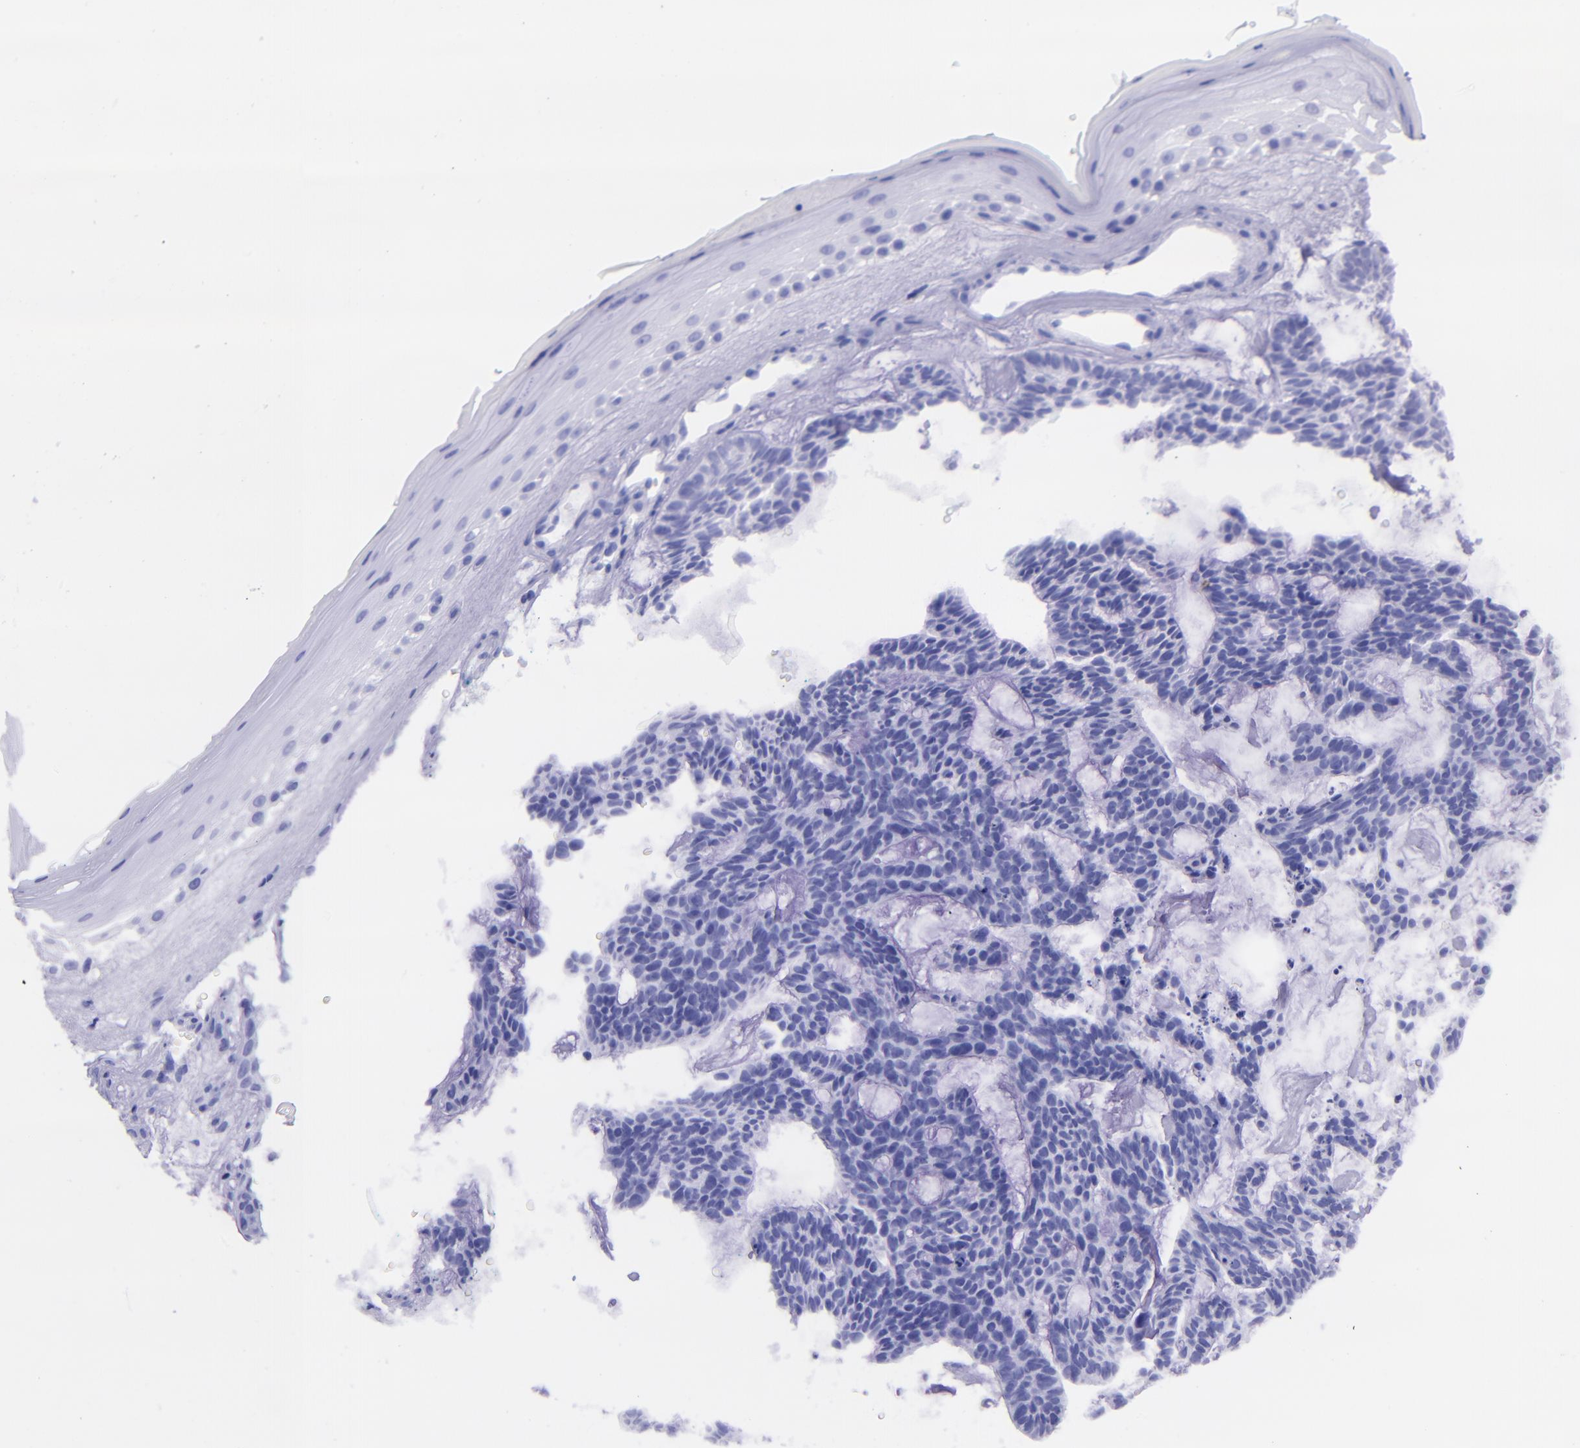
{"staining": {"intensity": "negative", "quantity": "none", "location": "none"}, "tissue": "skin cancer", "cell_type": "Tumor cells", "image_type": "cancer", "snomed": [{"axis": "morphology", "description": "Basal cell carcinoma"}, {"axis": "topography", "description": "Skin"}], "caption": "DAB (3,3'-diaminobenzidine) immunohistochemical staining of skin basal cell carcinoma reveals no significant positivity in tumor cells.", "gene": "SELE", "patient": {"sex": "male", "age": 75}}